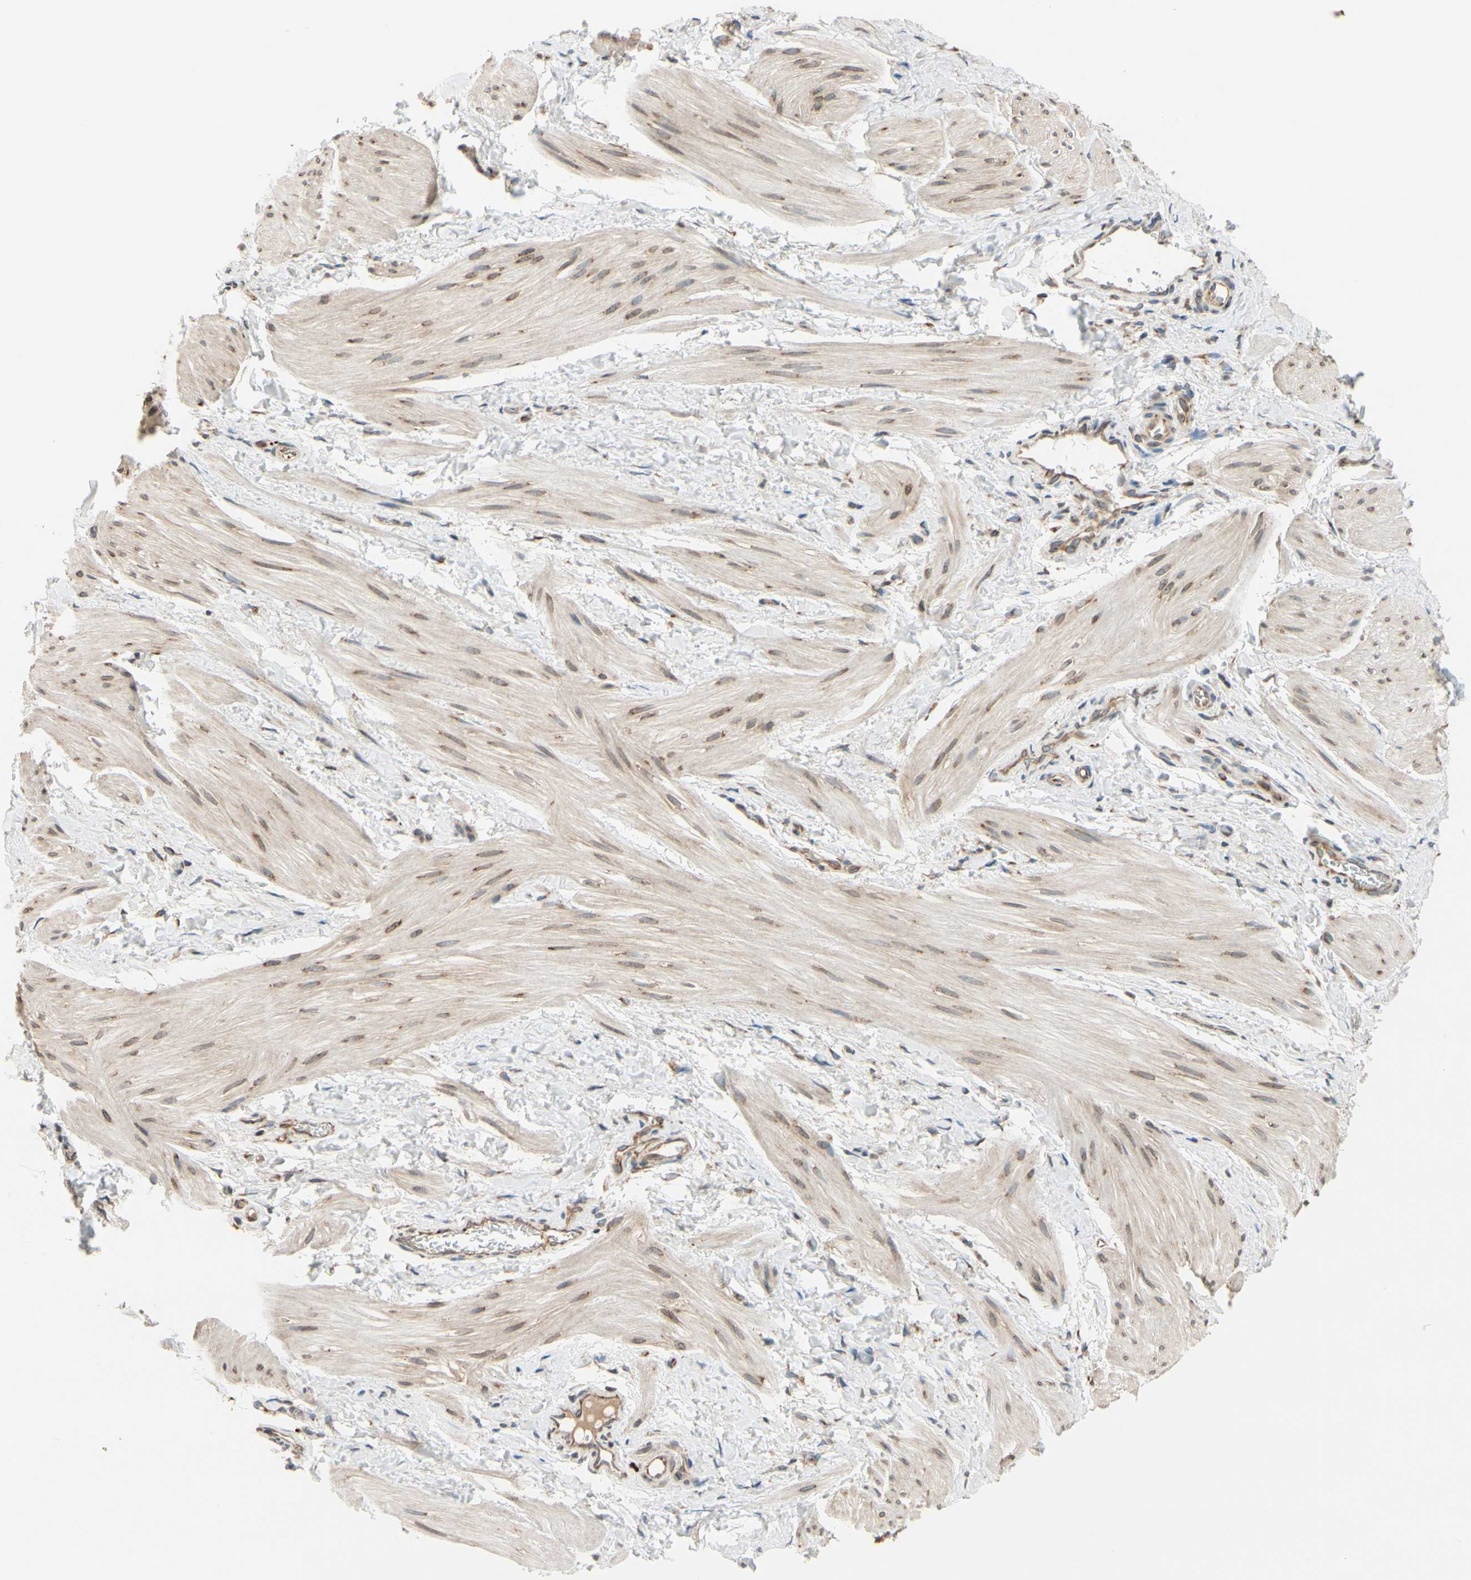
{"staining": {"intensity": "weak", "quantity": "25%-75%", "location": "cytoplasmic/membranous"}, "tissue": "smooth muscle", "cell_type": "Smooth muscle cells", "image_type": "normal", "snomed": [{"axis": "morphology", "description": "Normal tissue, NOS"}, {"axis": "topography", "description": "Smooth muscle"}], "caption": "This is an image of immunohistochemistry (IHC) staining of unremarkable smooth muscle, which shows weak staining in the cytoplasmic/membranous of smooth muscle cells.", "gene": "RPN2", "patient": {"sex": "male", "age": 16}}